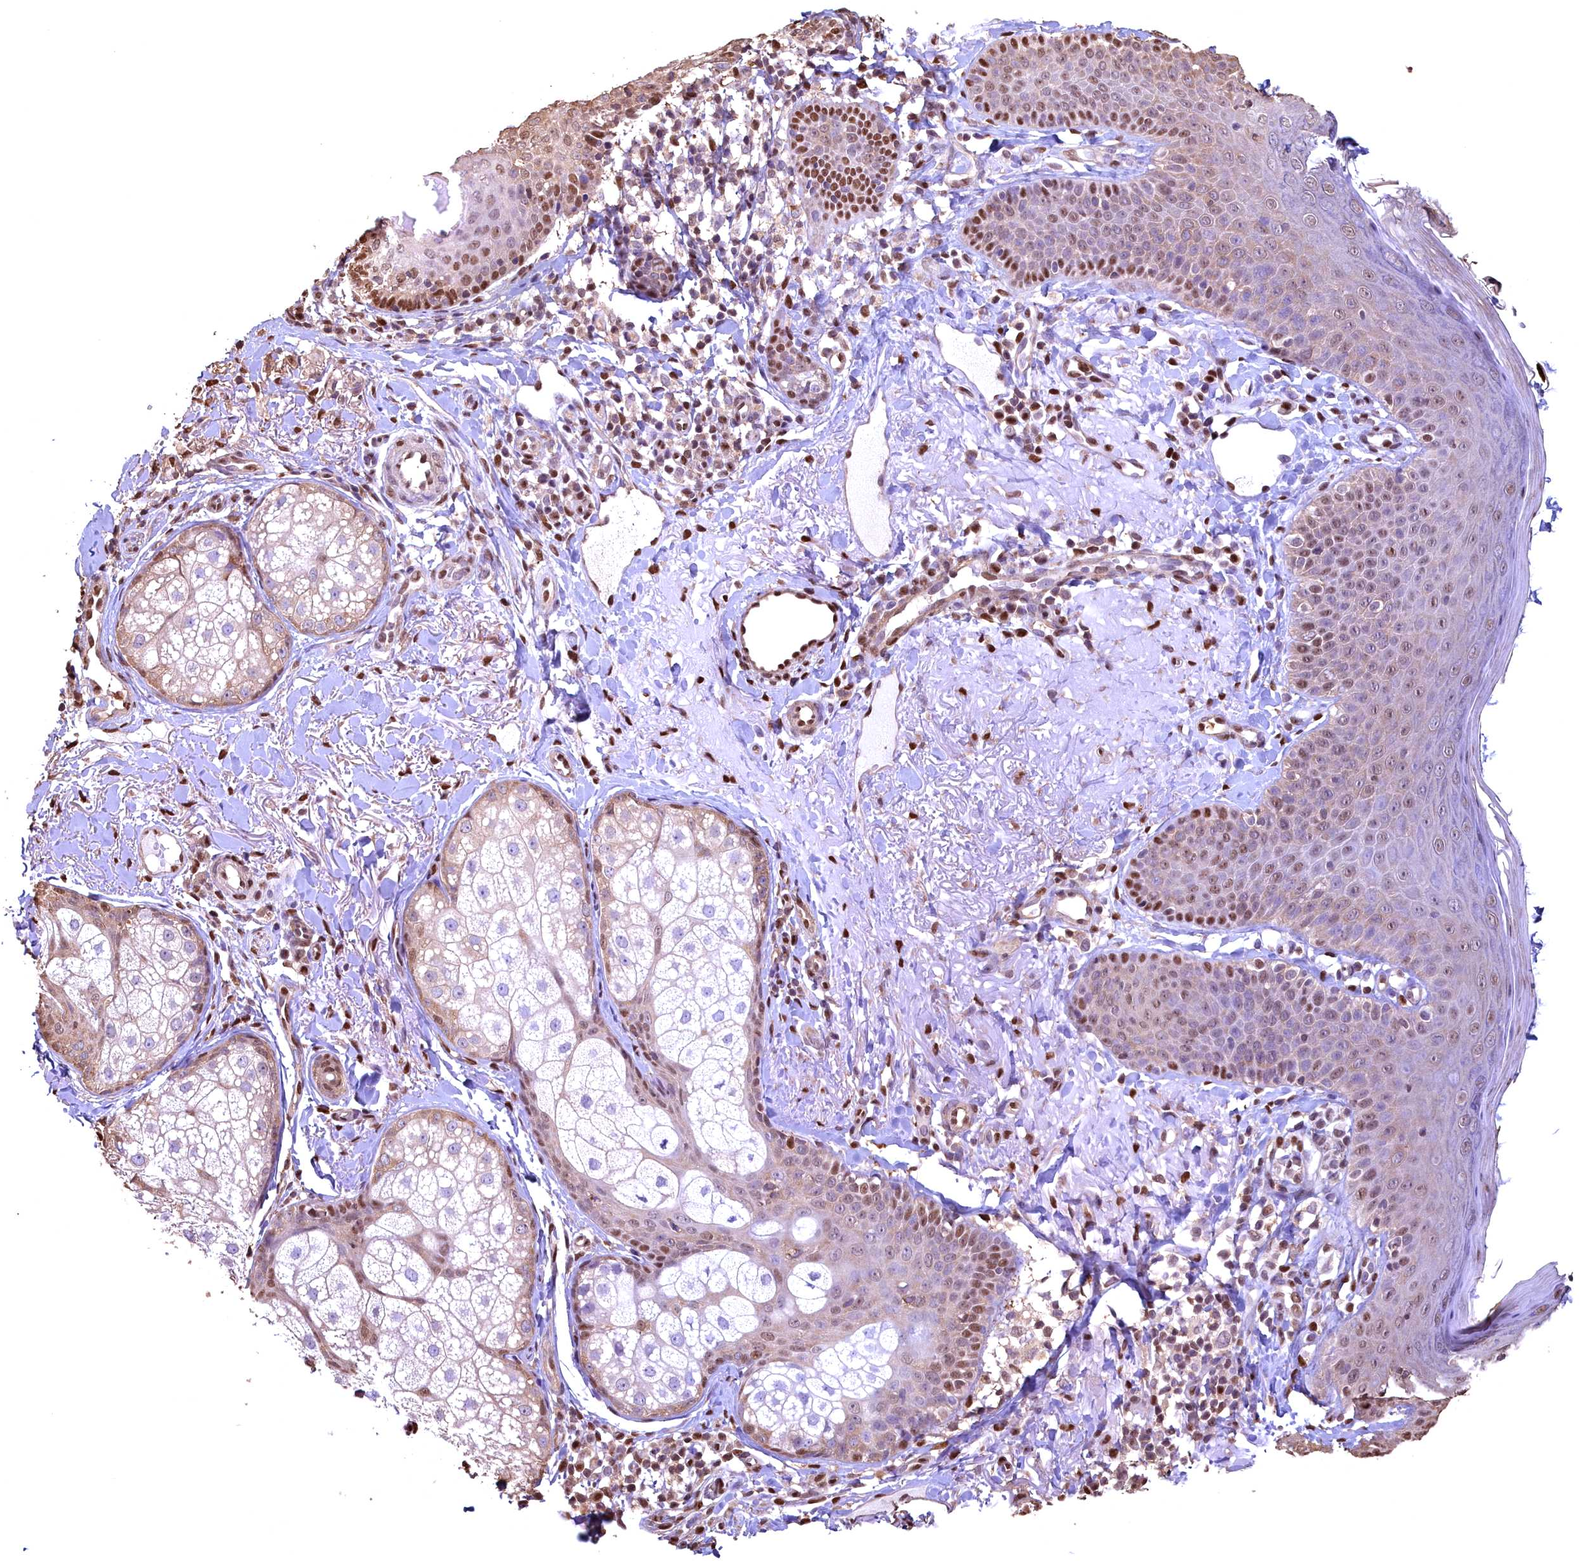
{"staining": {"intensity": "moderate", "quantity": ">75%", "location": "nuclear"}, "tissue": "skin", "cell_type": "Fibroblasts", "image_type": "normal", "snomed": [{"axis": "morphology", "description": "Normal tissue, NOS"}, {"axis": "topography", "description": "Skin"}], "caption": "Human skin stained for a protein (brown) exhibits moderate nuclear positive staining in approximately >75% of fibroblasts.", "gene": "GAPDH", "patient": {"sex": "male", "age": 57}}